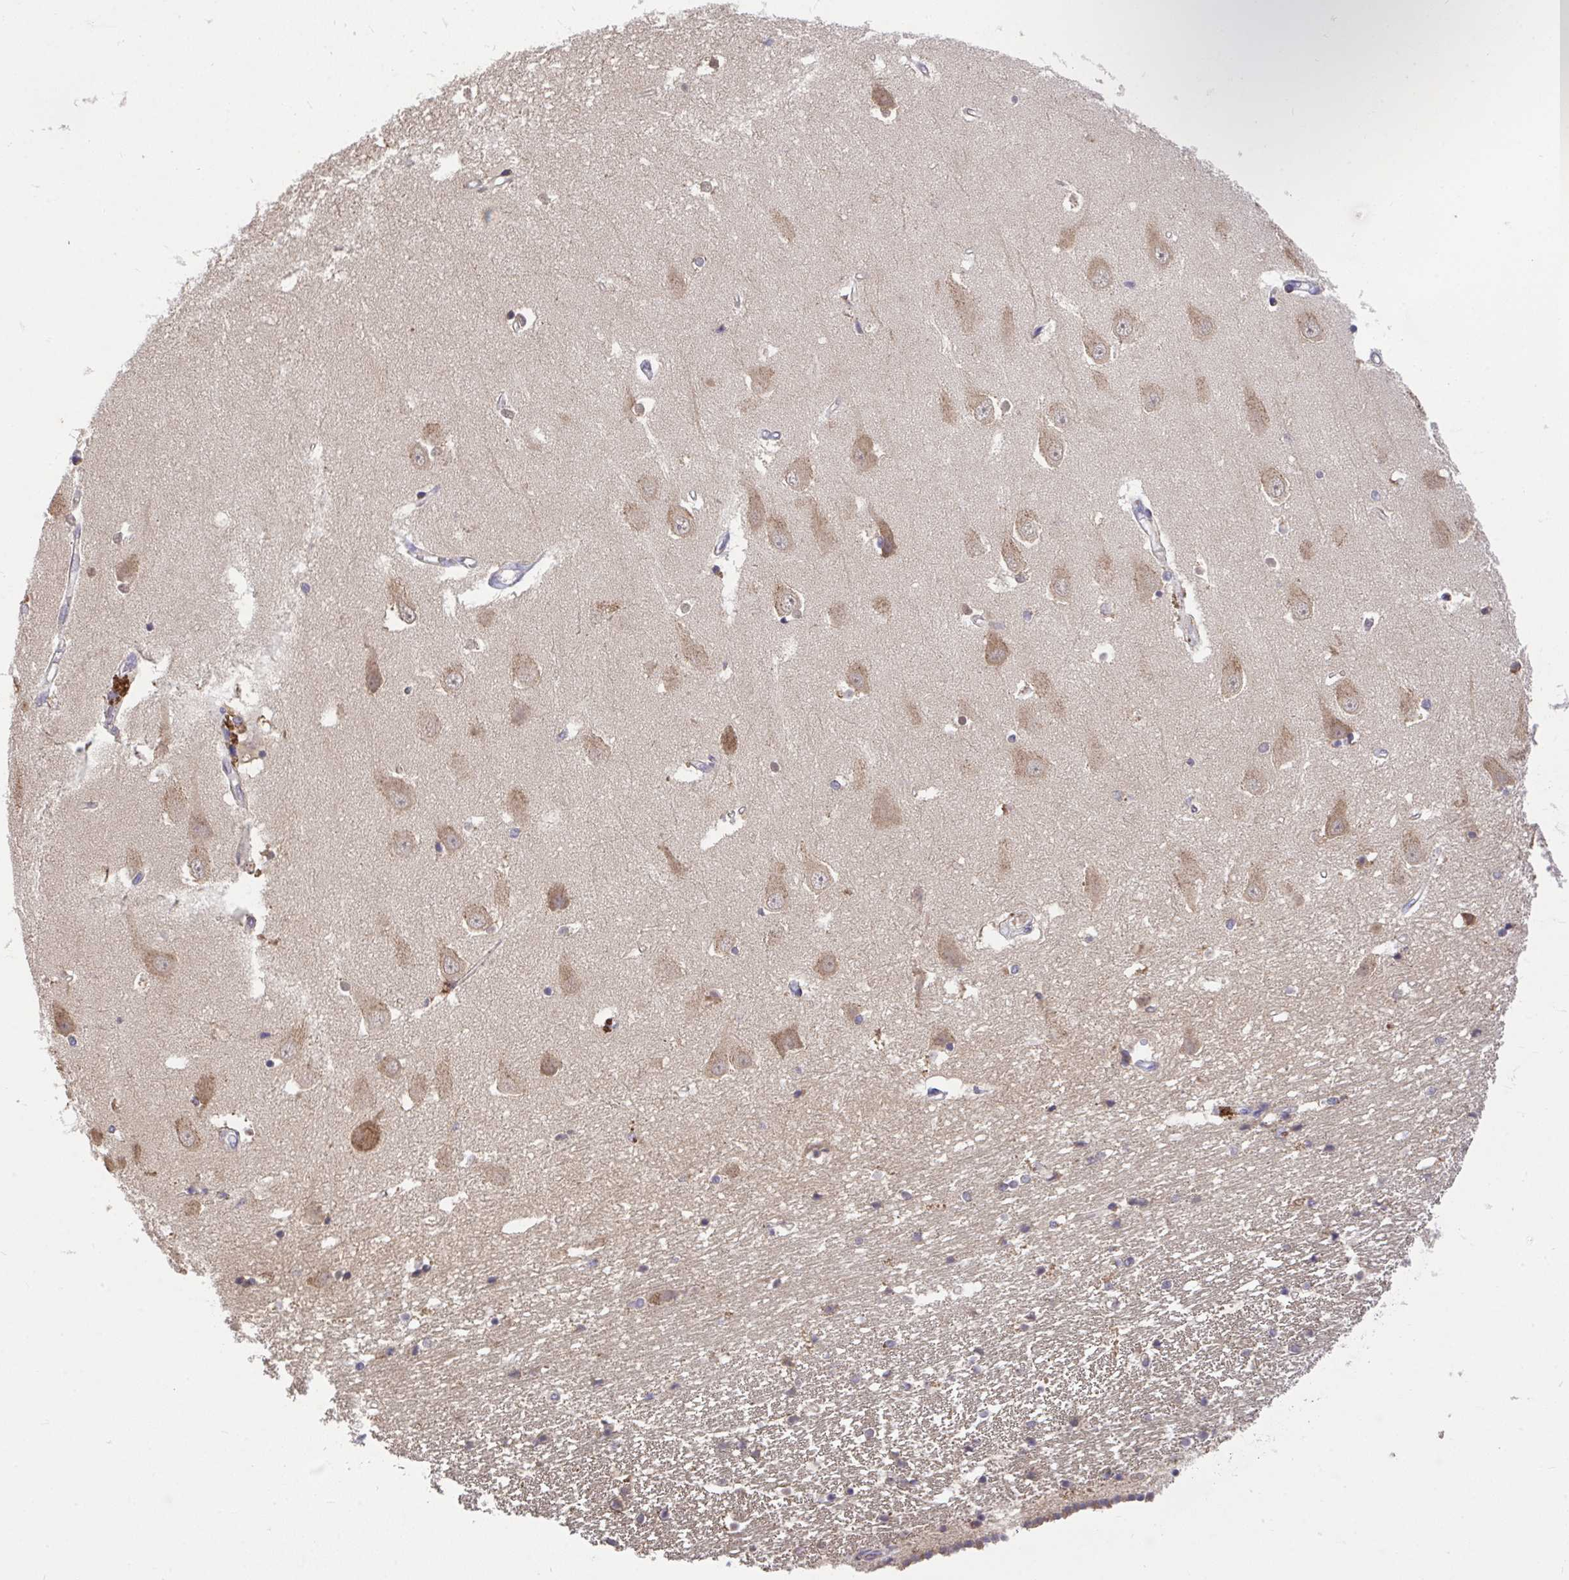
{"staining": {"intensity": "weak", "quantity": "<25%", "location": "cytoplasmic/membranous"}, "tissue": "hippocampus", "cell_type": "Glial cells", "image_type": "normal", "snomed": [{"axis": "morphology", "description": "Normal tissue, NOS"}, {"axis": "topography", "description": "Hippocampus"}], "caption": "DAB immunohistochemical staining of benign human hippocampus shows no significant staining in glial cells.", "gene": "MPC2", "patient": {"sex": "male", "age": 63}}